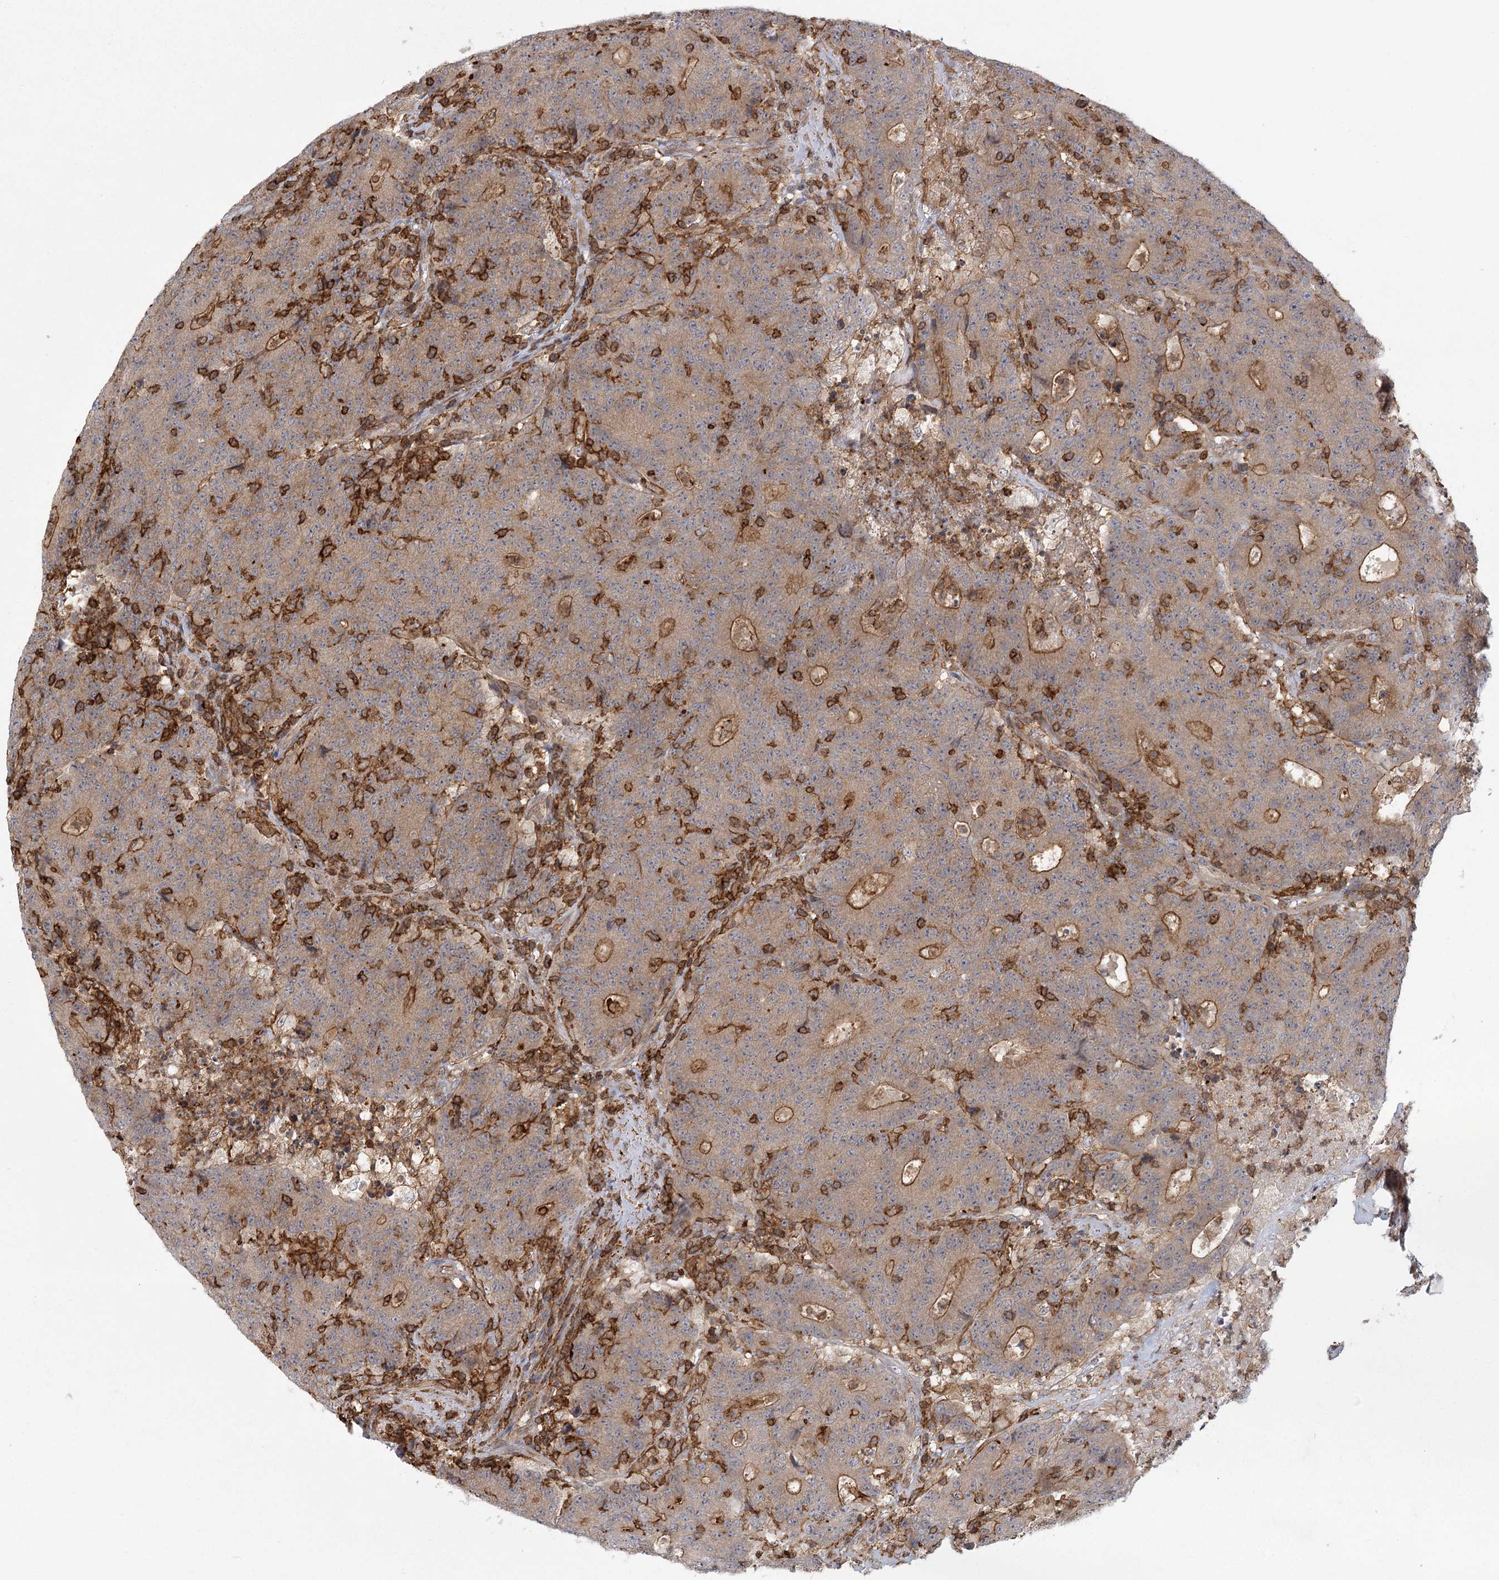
{"staining": {"intensity": "moderate", "quantity": ">75%", "location": "cytoplasmic/membranous"}, "tissue": "colorectal cancer", "cell_type": "Tumor cells", "image_type": "cancer", "snomed": [{"axis": "morphology", "description": "Adenocarcinoma, NOS"}, {"axis": "topography", "description": "Colon"}], "caption": "Immunohistochemical staining of colorectal cancer reveals medium levels of moderate cytoplasmic/membranous expression in approximately >75% of tumor cells.", "gene": "MEPE", "patient": {"sex": "female", "age": 75}}